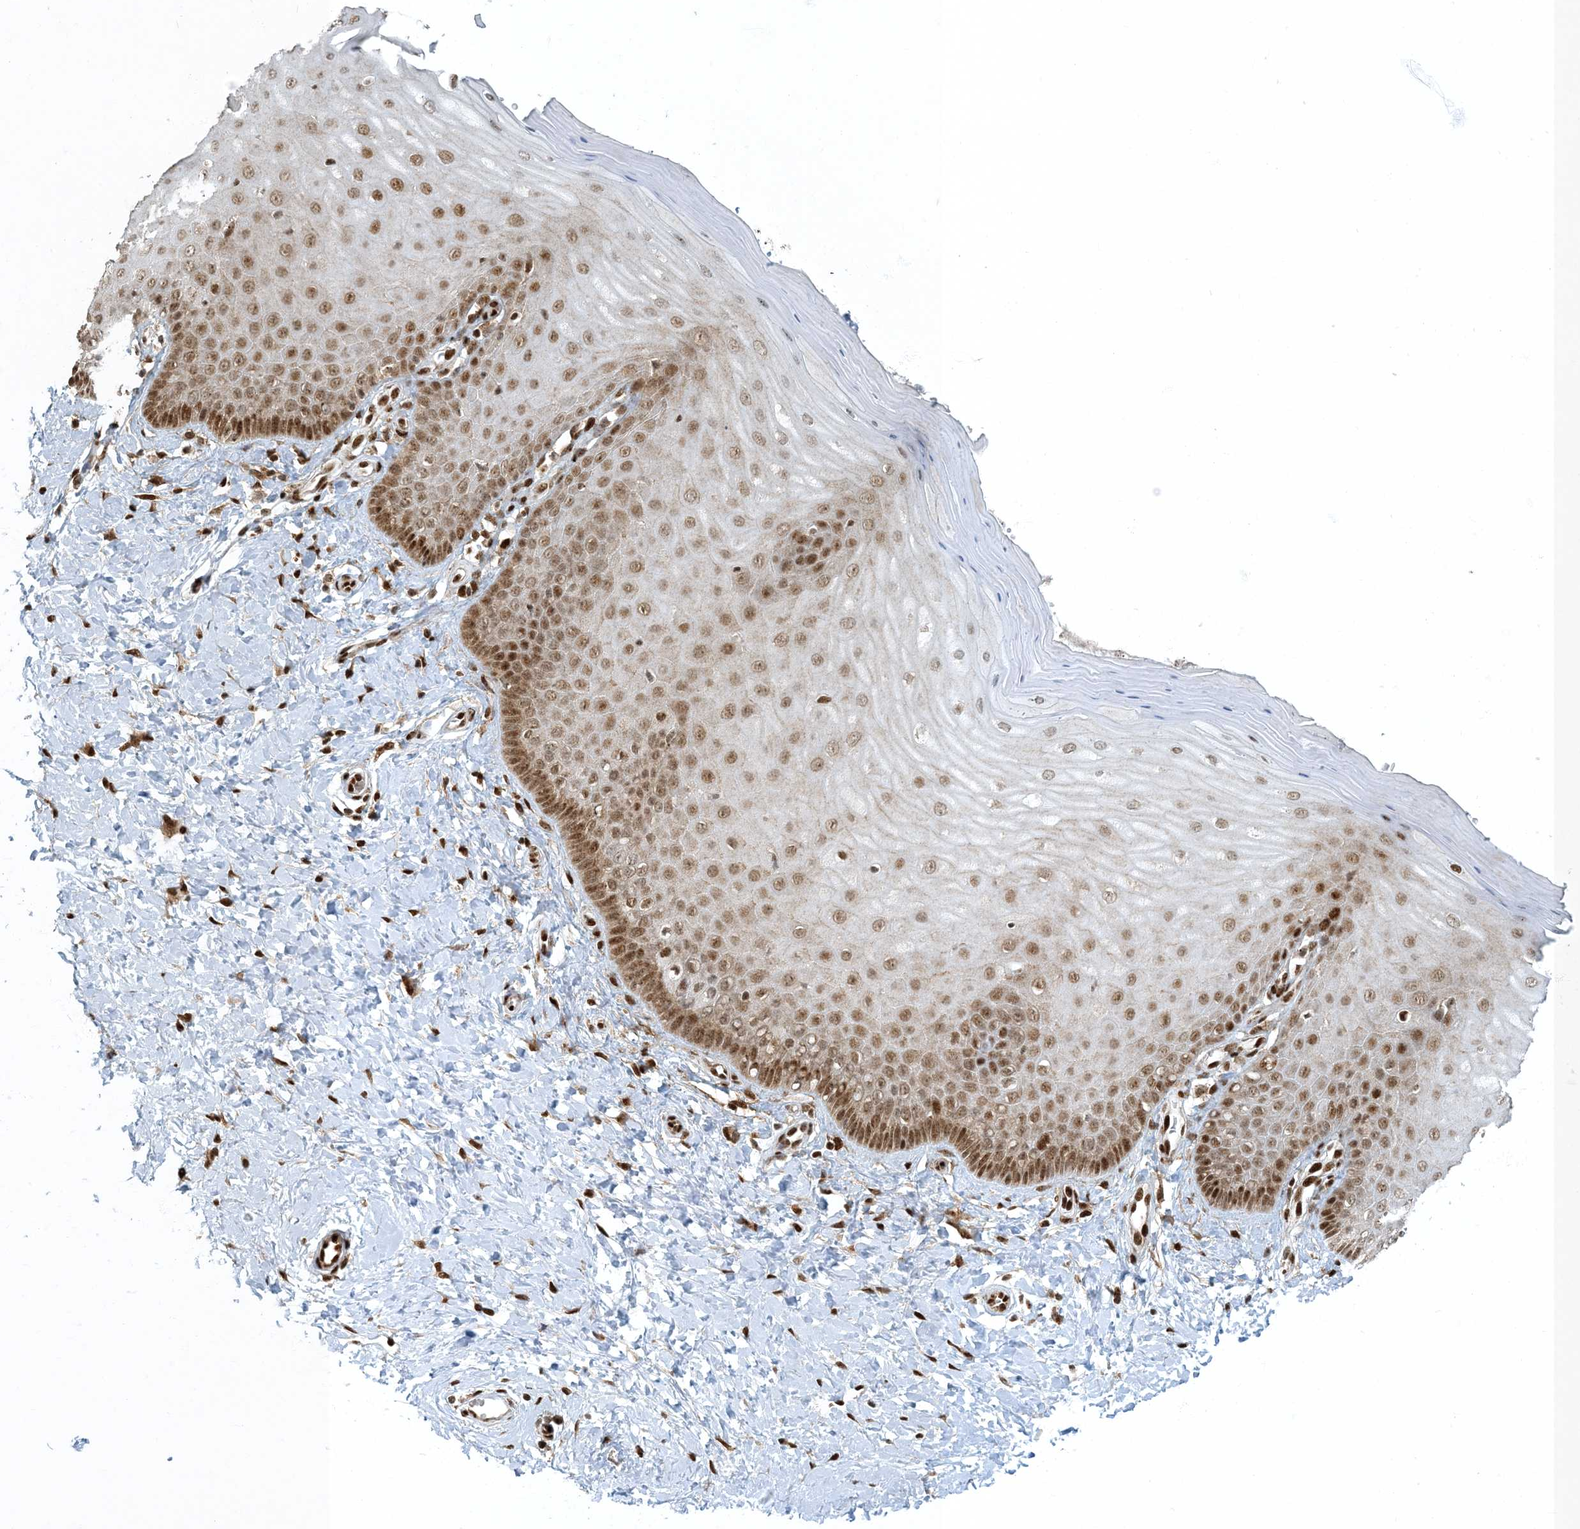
{"staining": {"intensity": "strong", "quantity": ">75%", "location": "cytoplasmic/membranous,nuclear"}, "tissue": "cervix", "cell_type": "Glandular cells", "image_type": "normal", "snomed": [{"axis": "morphology", "description": "Normal tissue, NOS"}, {"axis": "topography", "description": "Cervix"}], "caption": "Immunohistochemical staining of benign human cervix demonstrates high levels of strong cytoplasmic/membranous,nuclear expression in about >75% of glandular cells.", "gene": "MBD1", "patient": {"sex": "female", "age": 55}}